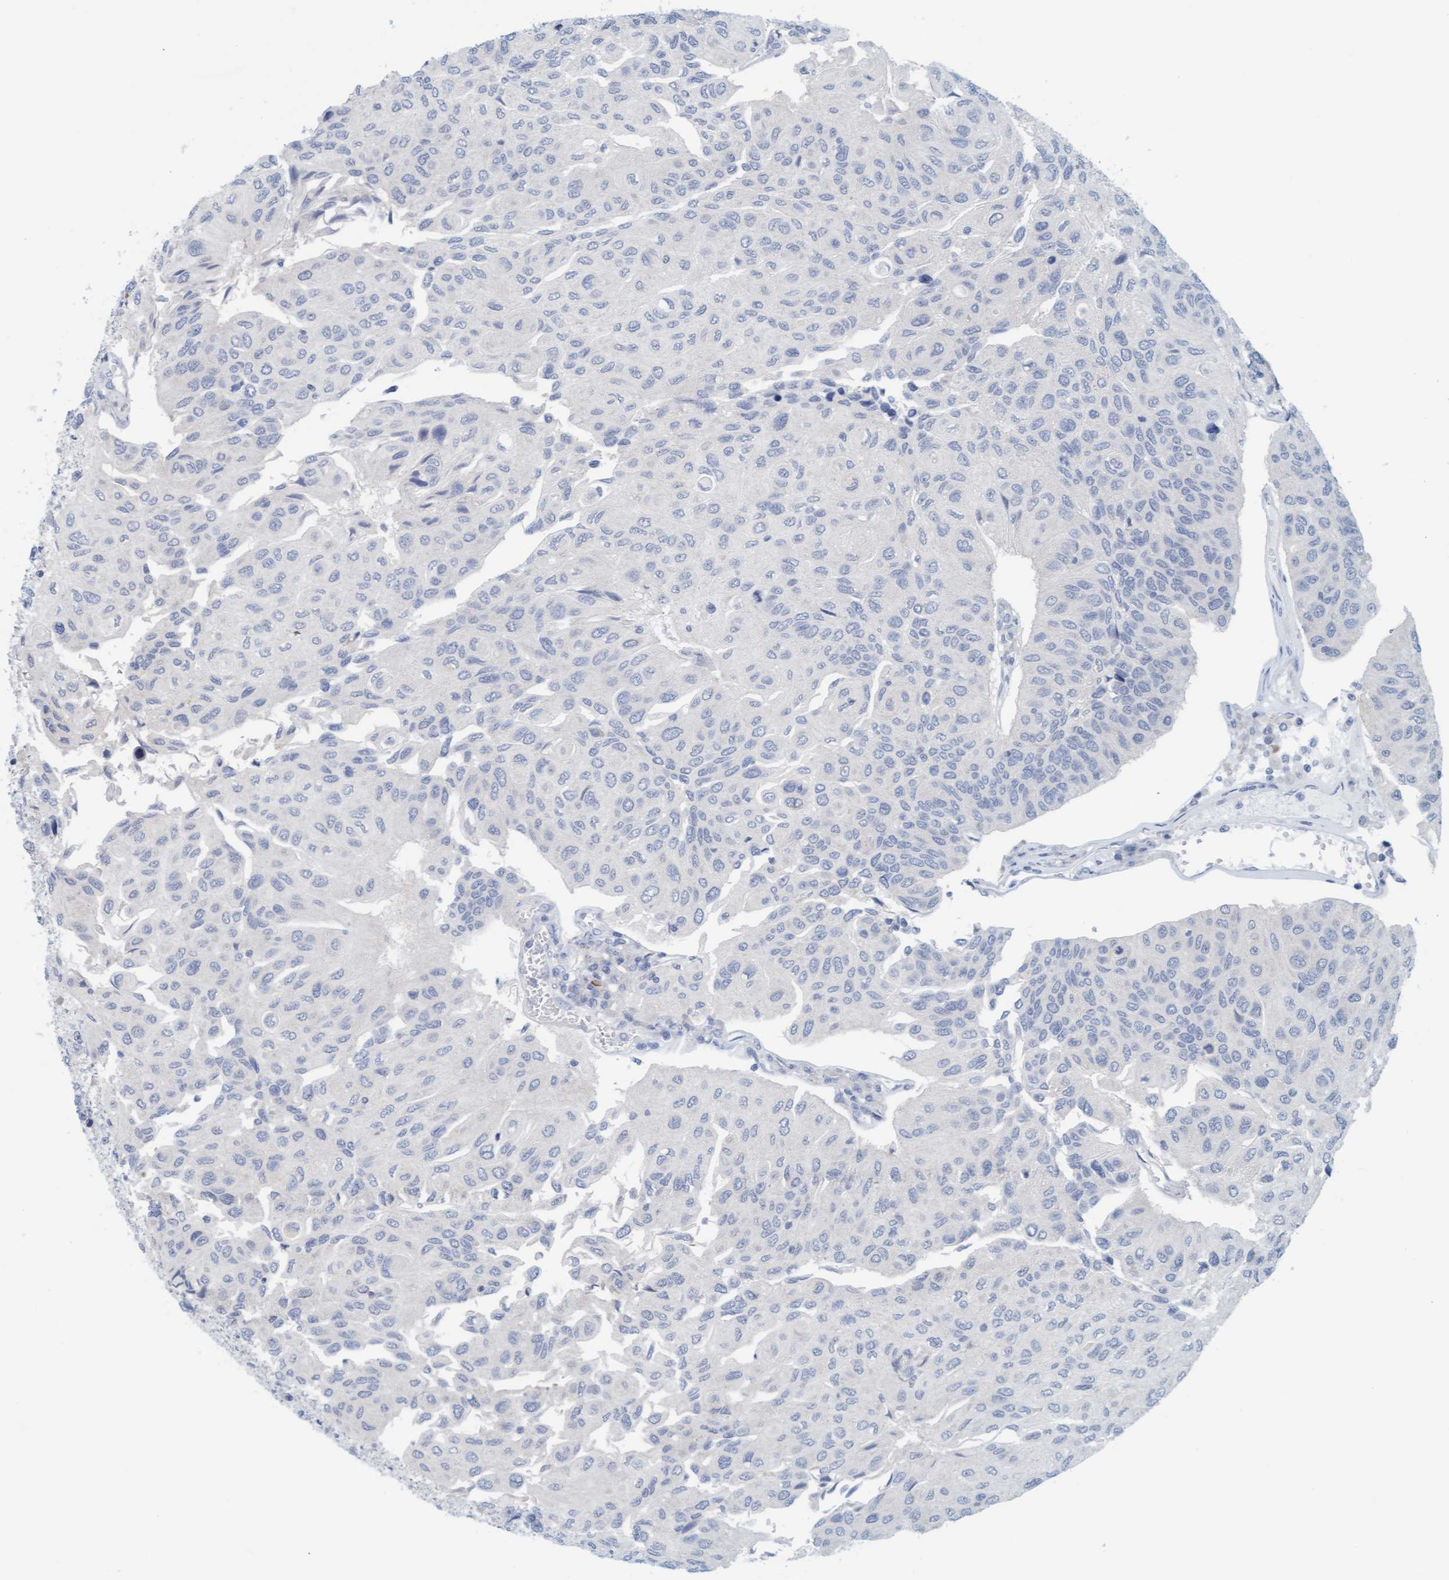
{"staining": {"intensity": "negative", "quantity": "none", "location": "none"}, "tissue": "urothelial cancer", "cell_type": "Tumor cells", "image_type": "cancer", "snomed": [{"axis": "morphology", "description": "Urothelial carcinoma, High grade"}, {"axis": "topography", "description": "Urinary bladder"}], "caption": "Immunohistochemistry (IHC) image of neoplastic tissue: human urothelial cancer stained with DAB demonstrates no significant protein expression in tumor cells. (Immunohistochemistry, brightfield microscopy, high magnification).", "gene": "CPA3", "patient": {"sex": "male", "age": 66}}